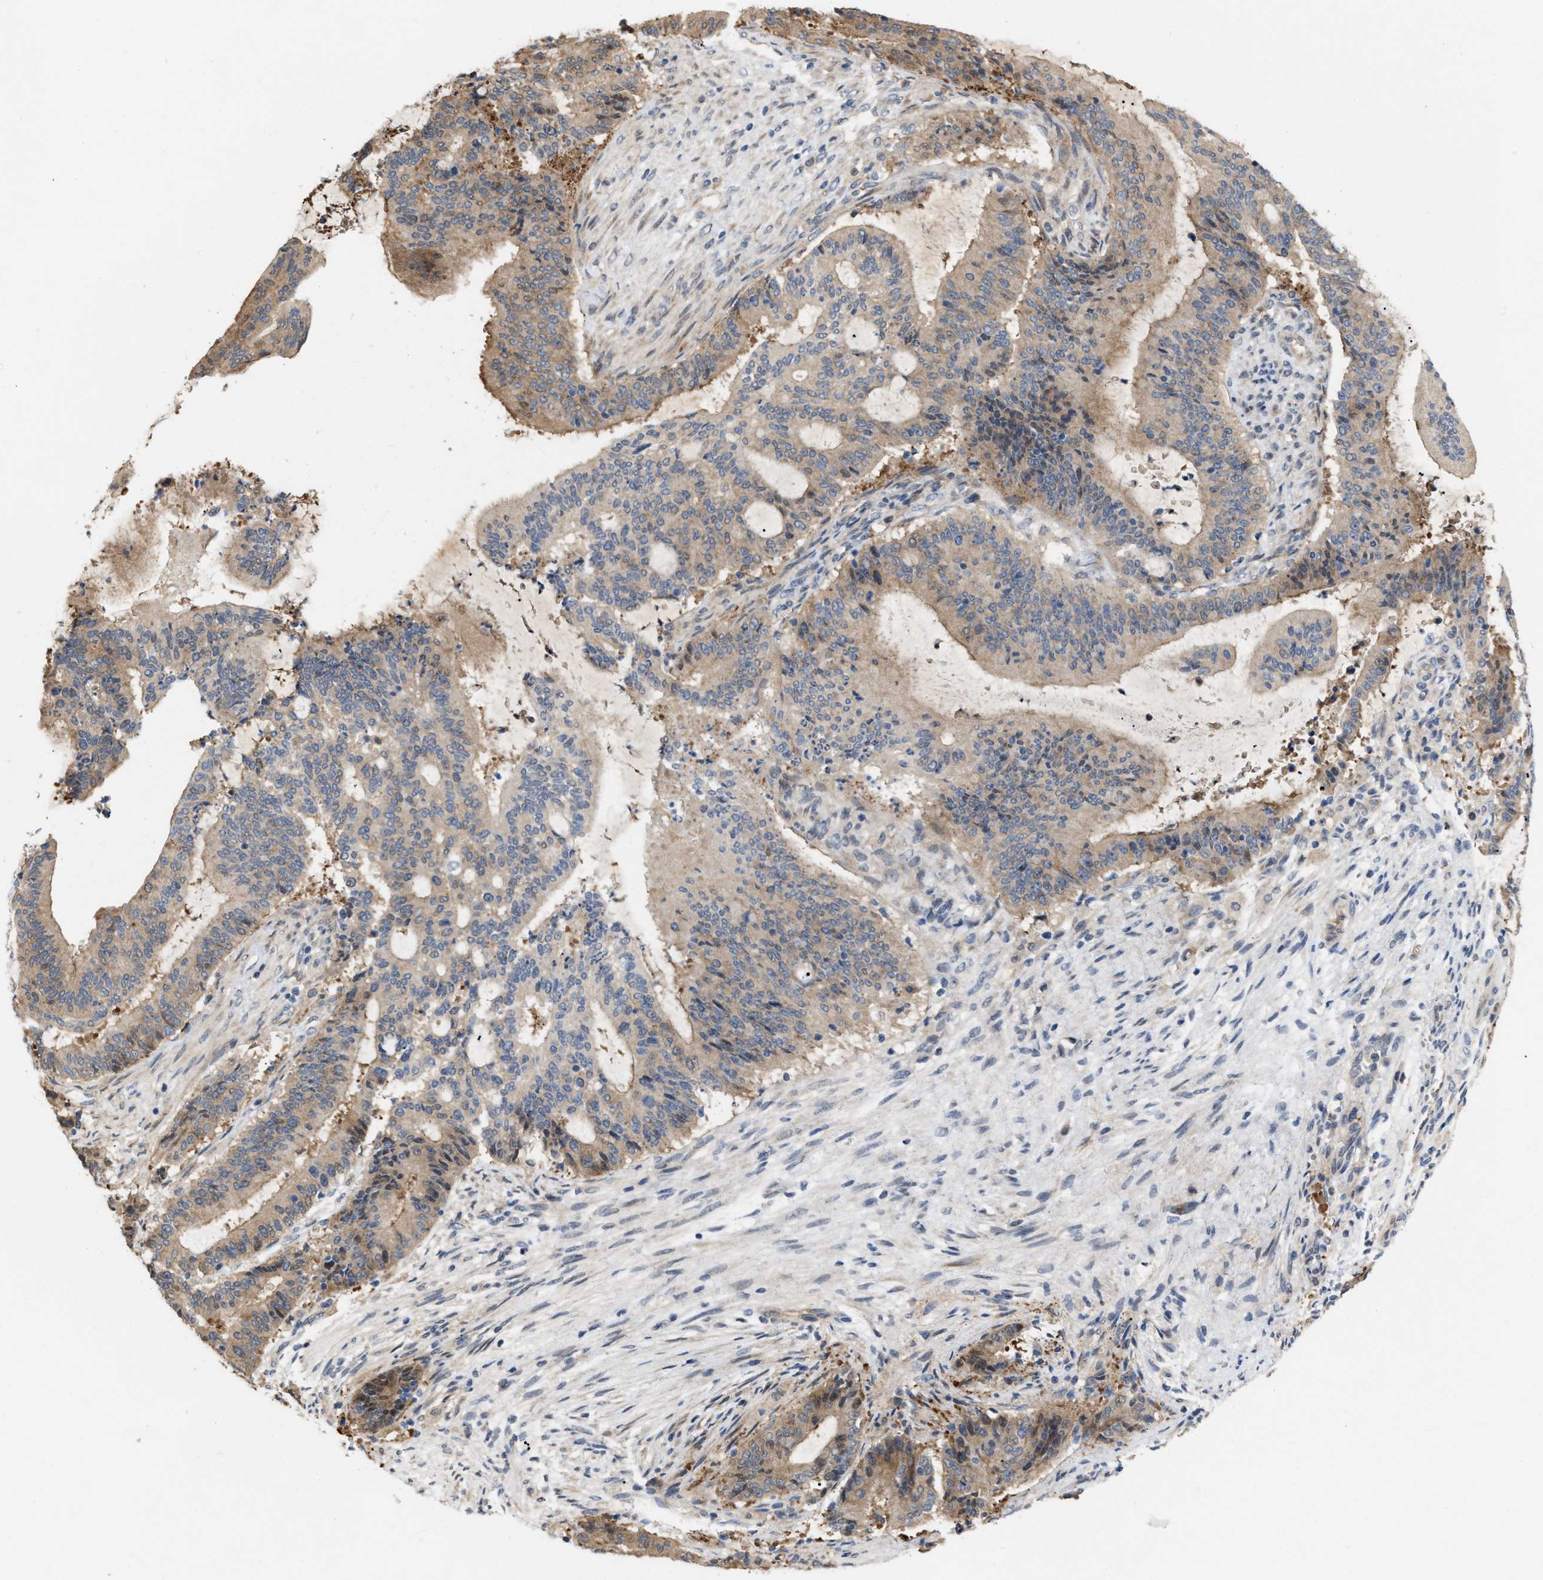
{"staining": {"intensity": "weak", "quantity": ">75%", "location": "cytoplasmic/membranous"}, "tissue": "liver cancer", "cell_type": "Tumor cells", "image_type": "cancer", "snomed": [{"axis": "morphology", "description": "Cholangiocarcinoma"}, {"axis": "topography", "description": "Liver"}], "caption": "Brown immunohistochemical staining in cholangiocarcinoma (liver) shows weak cytoplasmic/membranous expression in about >75% of tumor cells.", "gene": "CSNK1A1", "patient": {"sex": "female", "age": 73}}